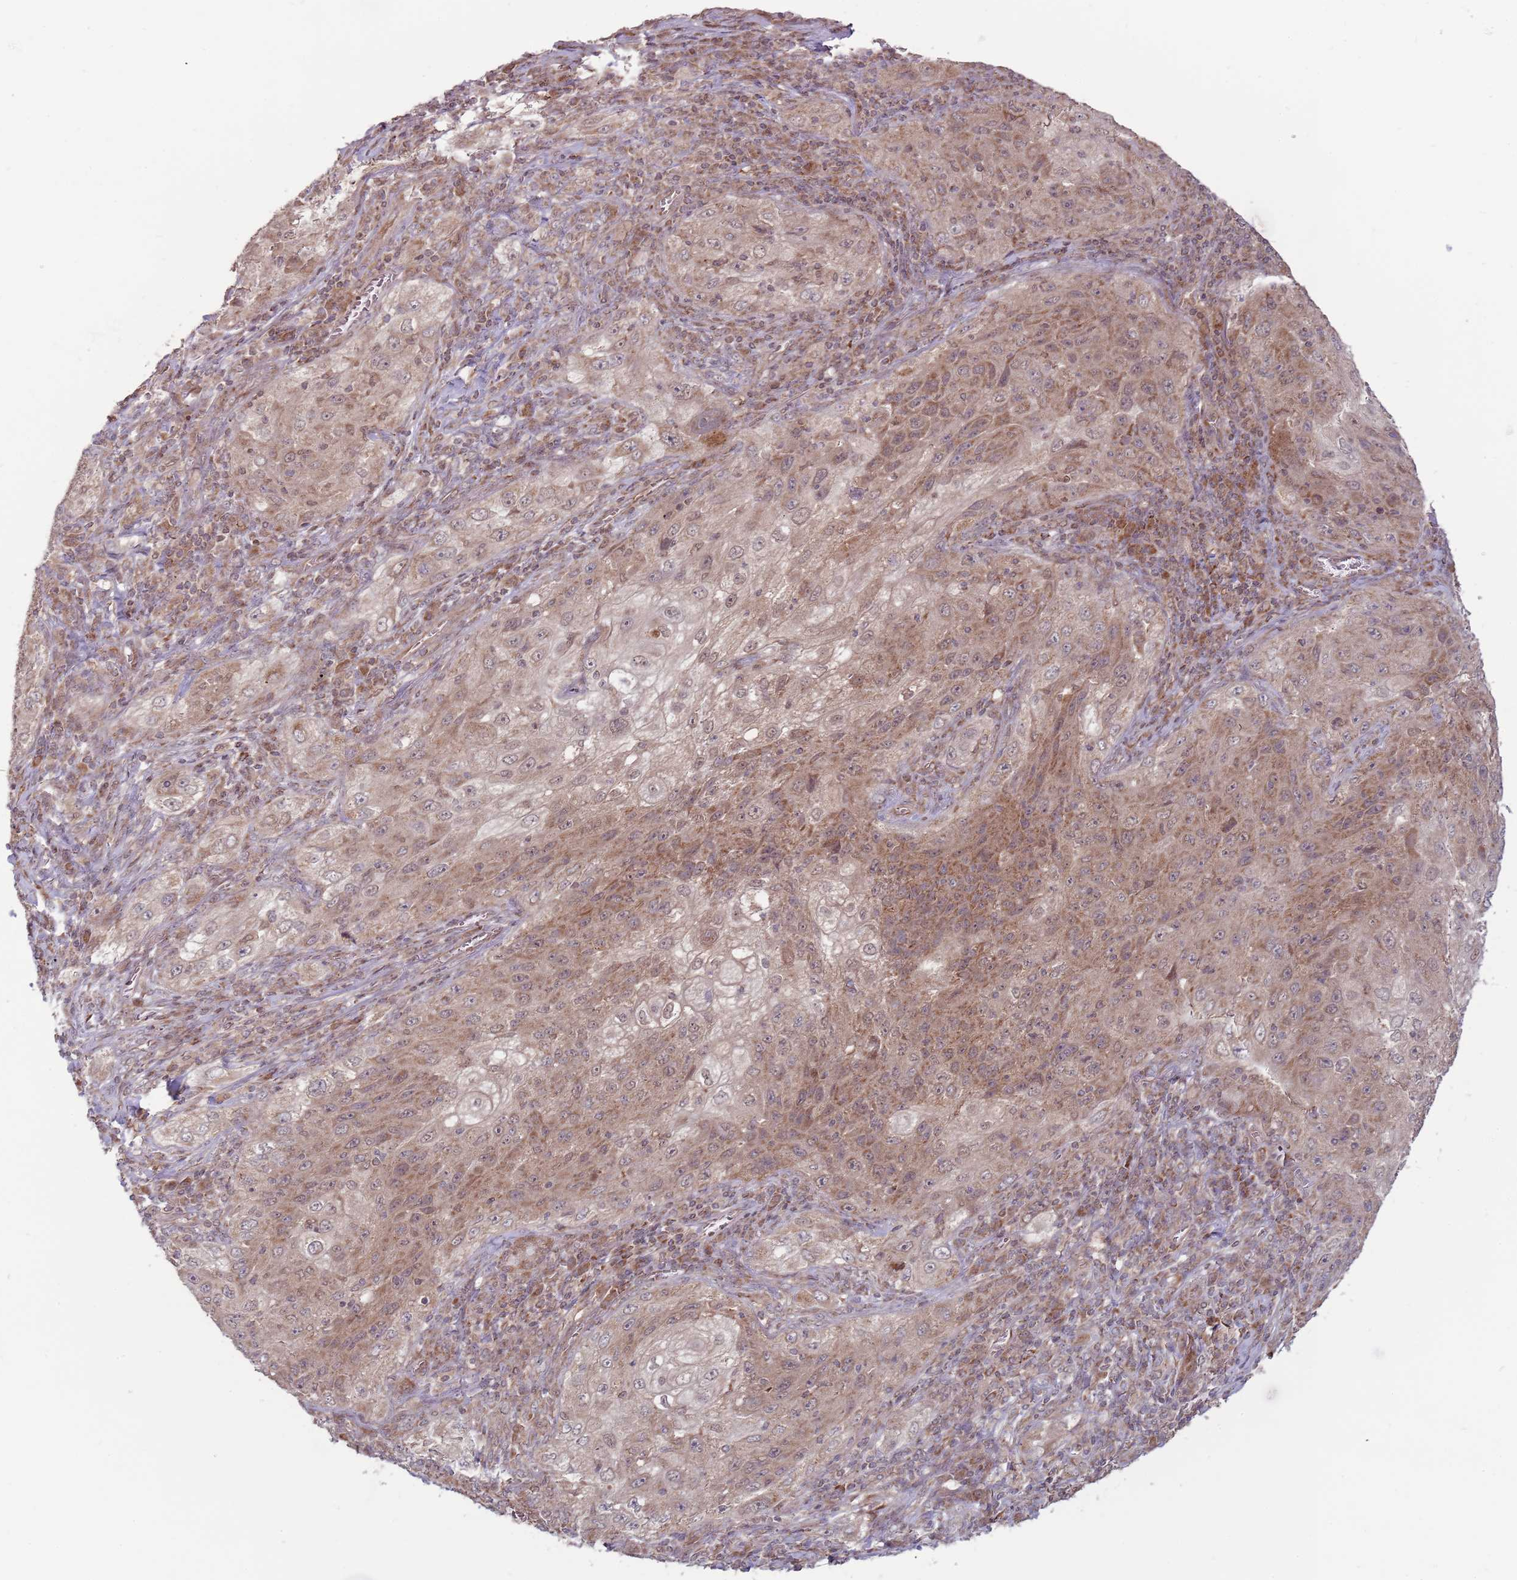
{"staining": {"intensity": "moderate", "quantity": "25%-75%", "location": "cytoplasmic/membranous,nuclear"}, "tissue": "lung cancer", "cell_type": "Tumor cells", "image_type": "cancer", "snomed": [{"axis": "morphology", "description": "Squamous cell carcinoma, NOS"}, {"axis": "topography", "description": "Lung"}], "caption": "Immunohistochemical staining of human squamous cell carcinoma (lung) reveals medium levels of moderate cytoplasmic/membranous and nuclear expression in approximately 25%-75% of tumor cells.", "gene": "RNF181", "patient": {"sex": "female", "age": 69}}